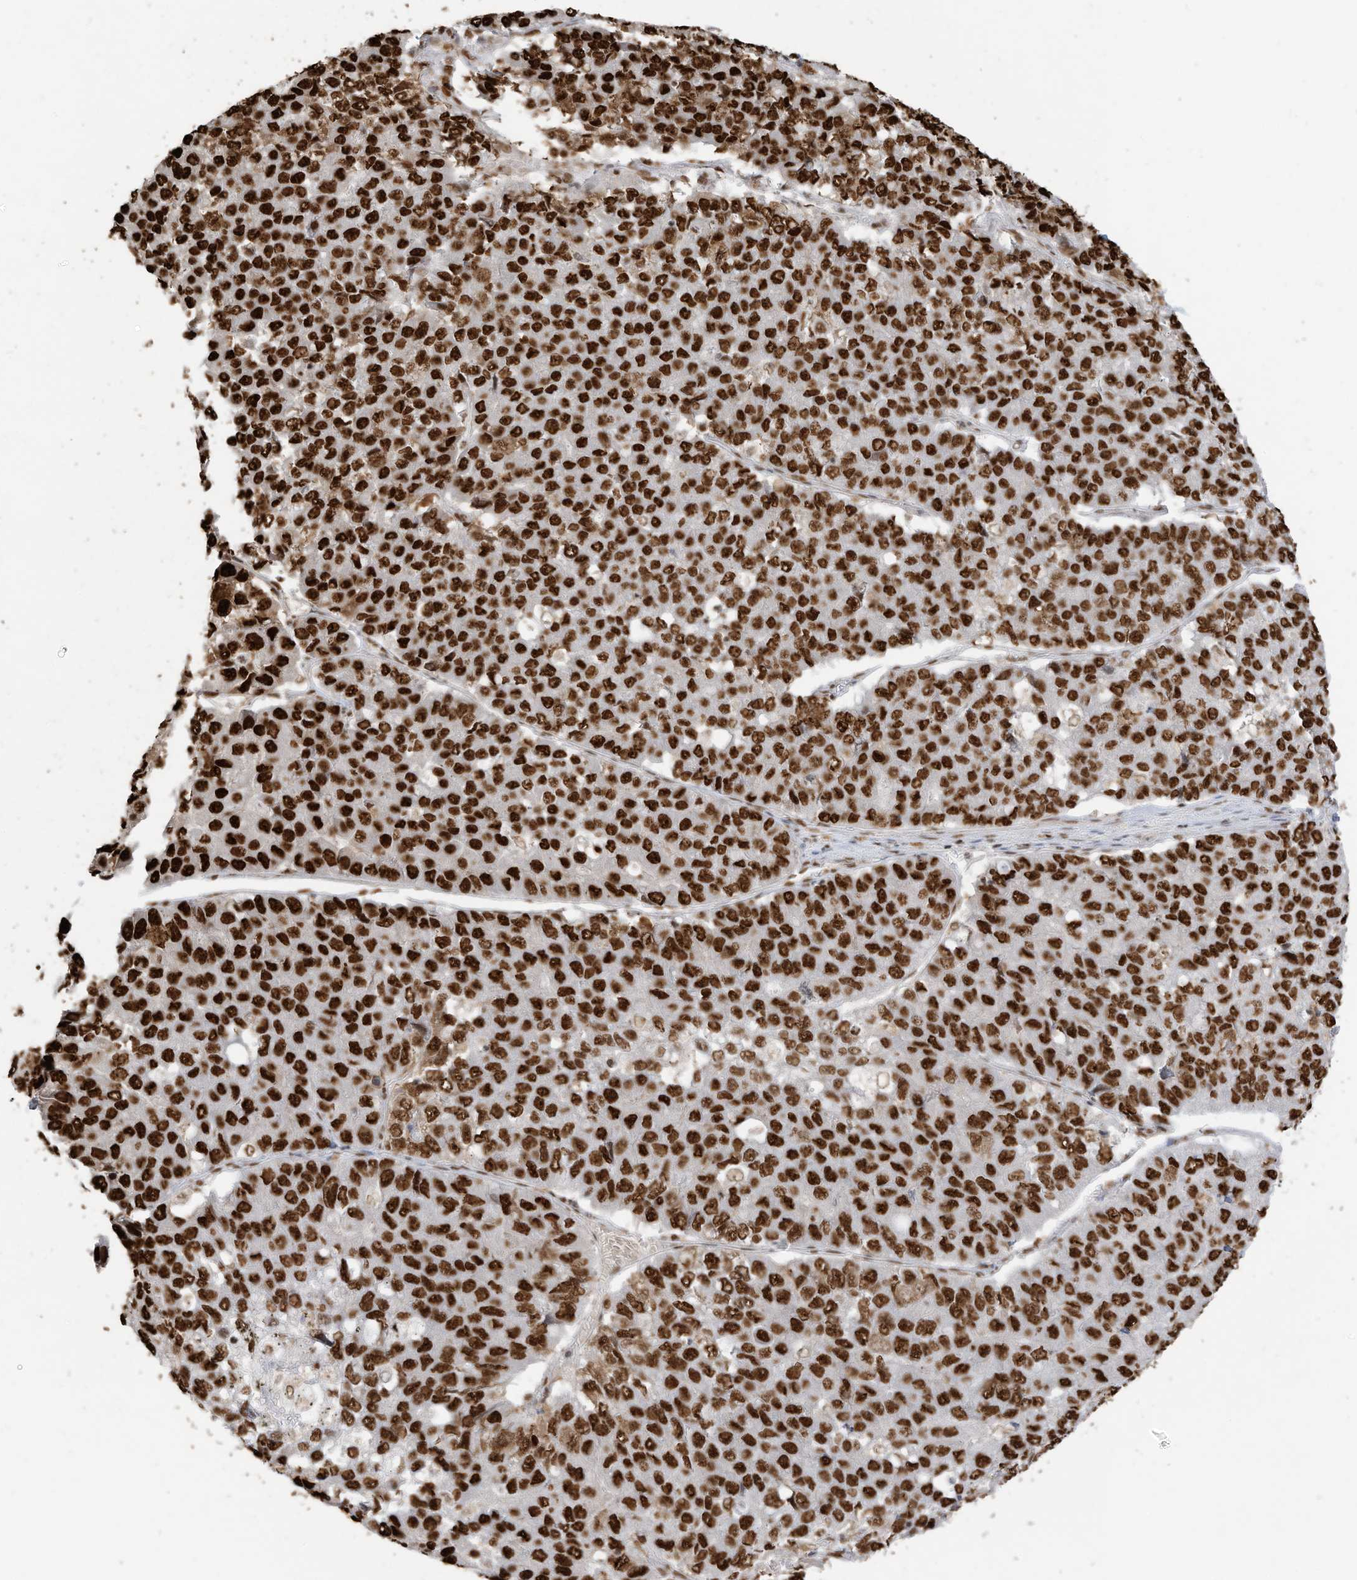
{"staining": {"intensity": "strong", "quantity": ">75%", "location": "nuclear"}, "tissue": "pancreatic cancer", "cell_type": "Tumor cells", "image_type": "cancer", "snomed": [{"axis": "morphology", "description": "Adenocarcinoma, NOS"}, {"axis": "topography", "description": "Pancreas"}], "caption": "This image displays immunohistochemistry staining of adenocarcinoma (pancreatic), with high strong nuclear positivity in about >75% of tumor cells.", "gene": "SAMD15", "patient": {"sex": "male", "age": 50}}